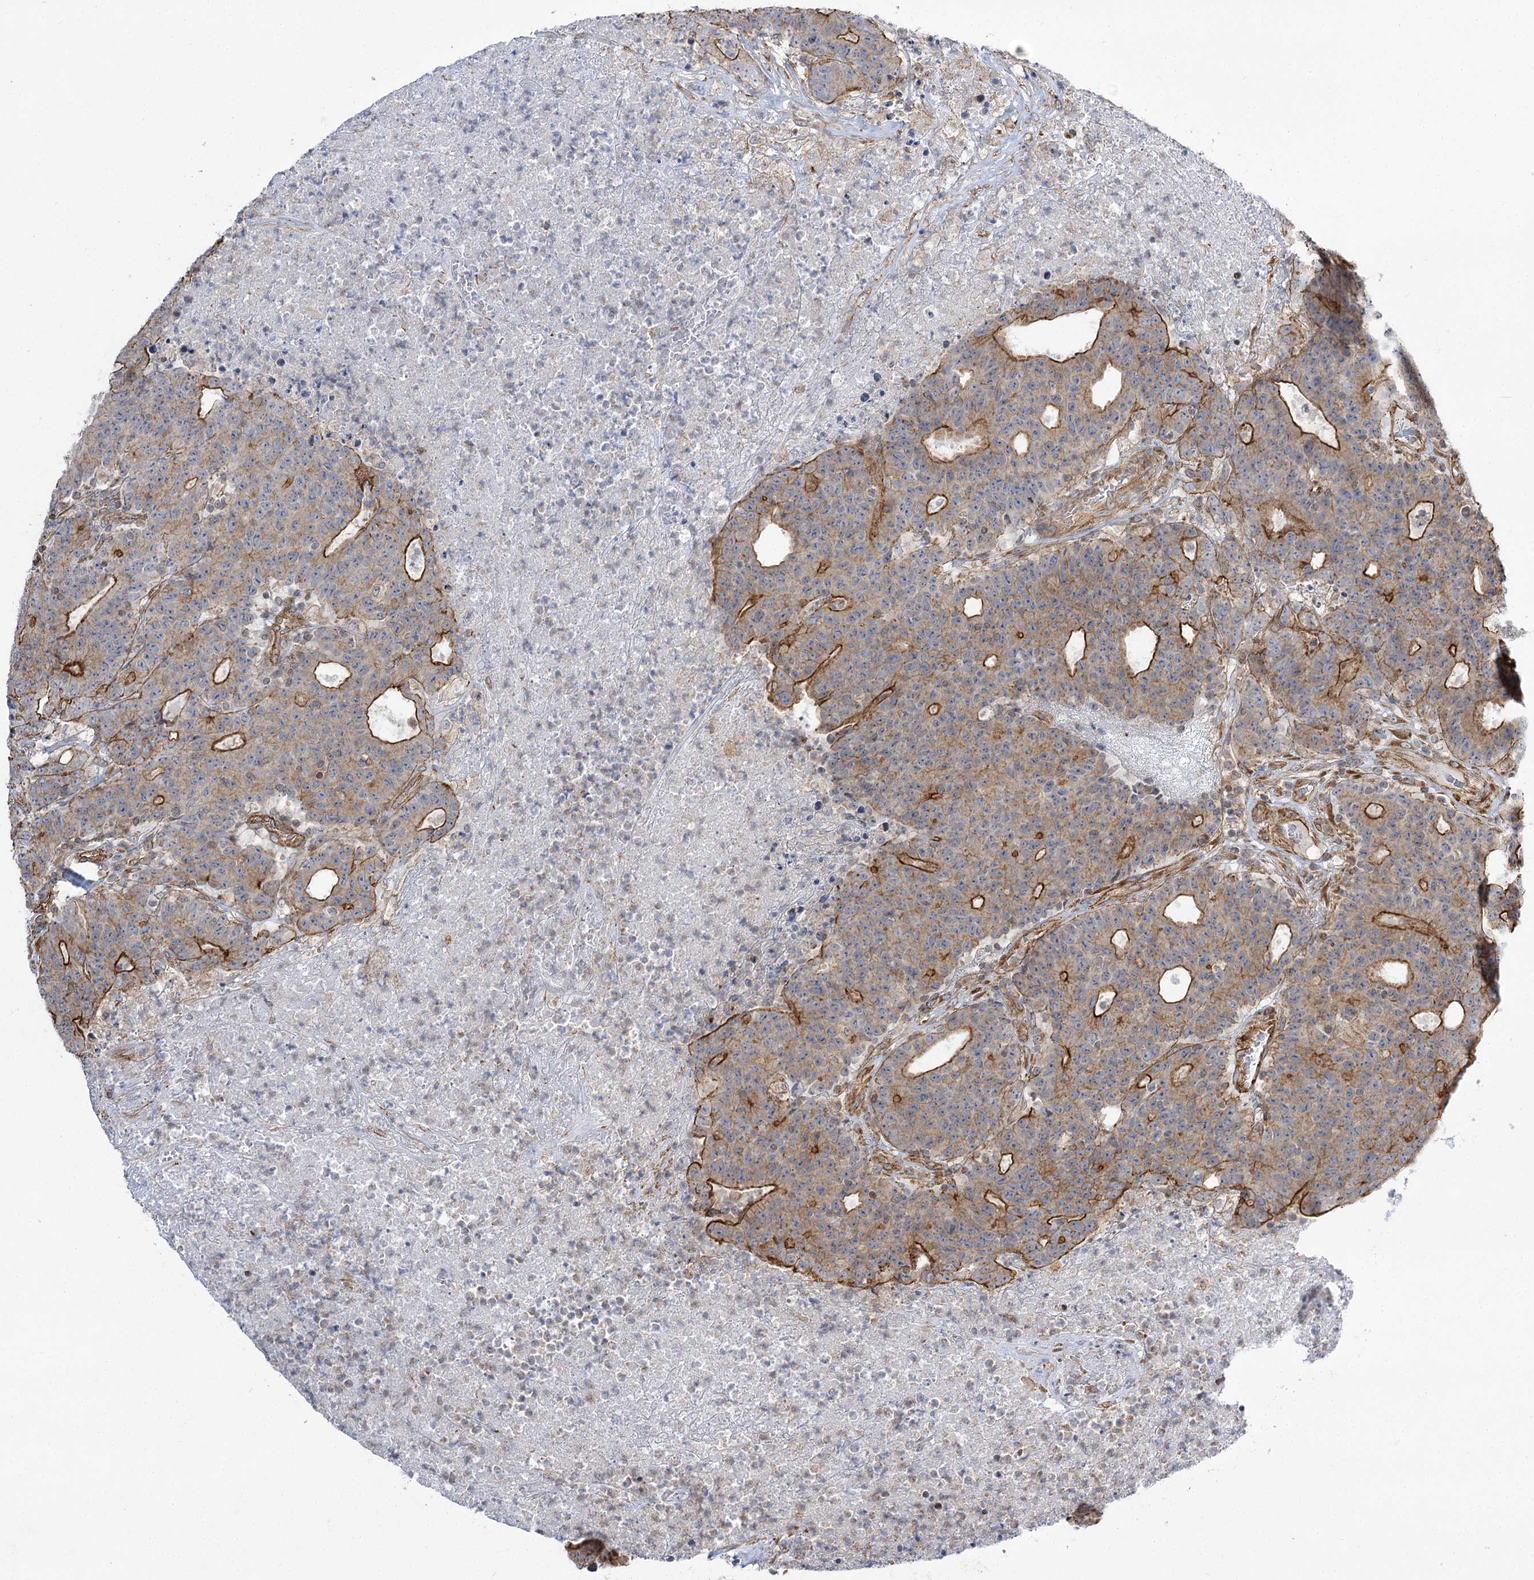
{"staining": {"intensity": "moderate", "quantity": "25%-75%", "location": "cytoplasmic/membranous"}, "tissue": "colorectal cancer", "cell_type": "Tumor cells", "image_type": "cancer", "snomed": [{"axis": "morphology", "description": "Adenocarcinoma, NOS"}, {"axis": "topography", "description": "Colon"}], "caption": "The histopathology image reveals a brown stain indicating the presence of a protein in the cytoplasmic/membranous of tumor cells in colorectal adenocarcinoma. (DAB (3,3'-diaminobenzidine) IHC, brown staining for protein, blue staining for nuclei).", "gene": "SH3BP5L", "patient": {"sex": "female", "age": 75}}